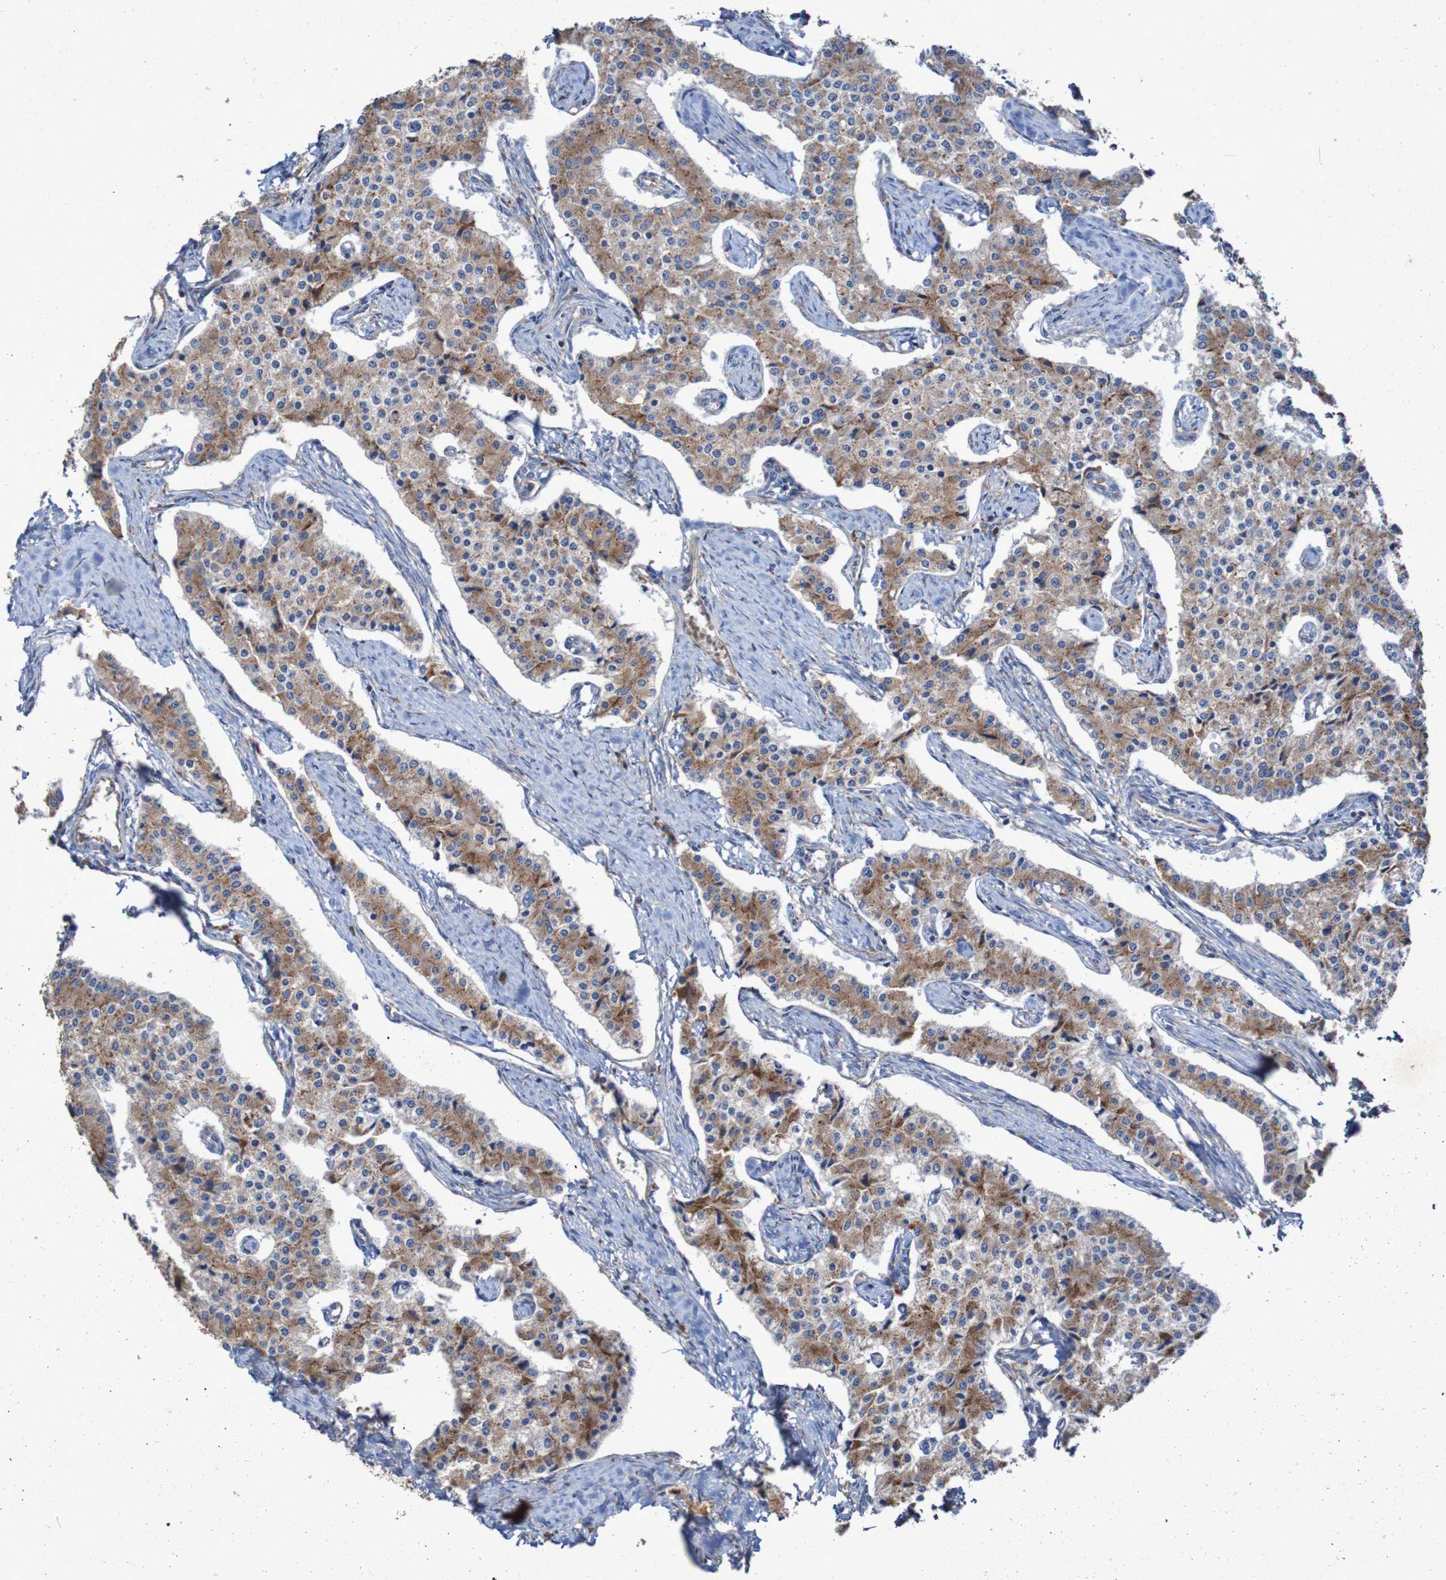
{"staining": {"intensity": "moderate", "quantity": ">75%", "location": "cytoplasmic/membranous"}, "tissue": "carcinoid", "cell_type": "Tumor cells", "image_type": "cancer", "snomed": [{"axis": "morphology", "description": "Carcinoid, malignant, NOS"}, {"axis": "topography", "description": "Colon"}], "caption": "A micrograph showing moderate cytoplasmic/membranous staining in about >75% of tumor cells in carcinoid, as visualized by brown immunohistochemical staining.", "gene": "RPL10", "patient": {"sex": "female", "age": 52}}